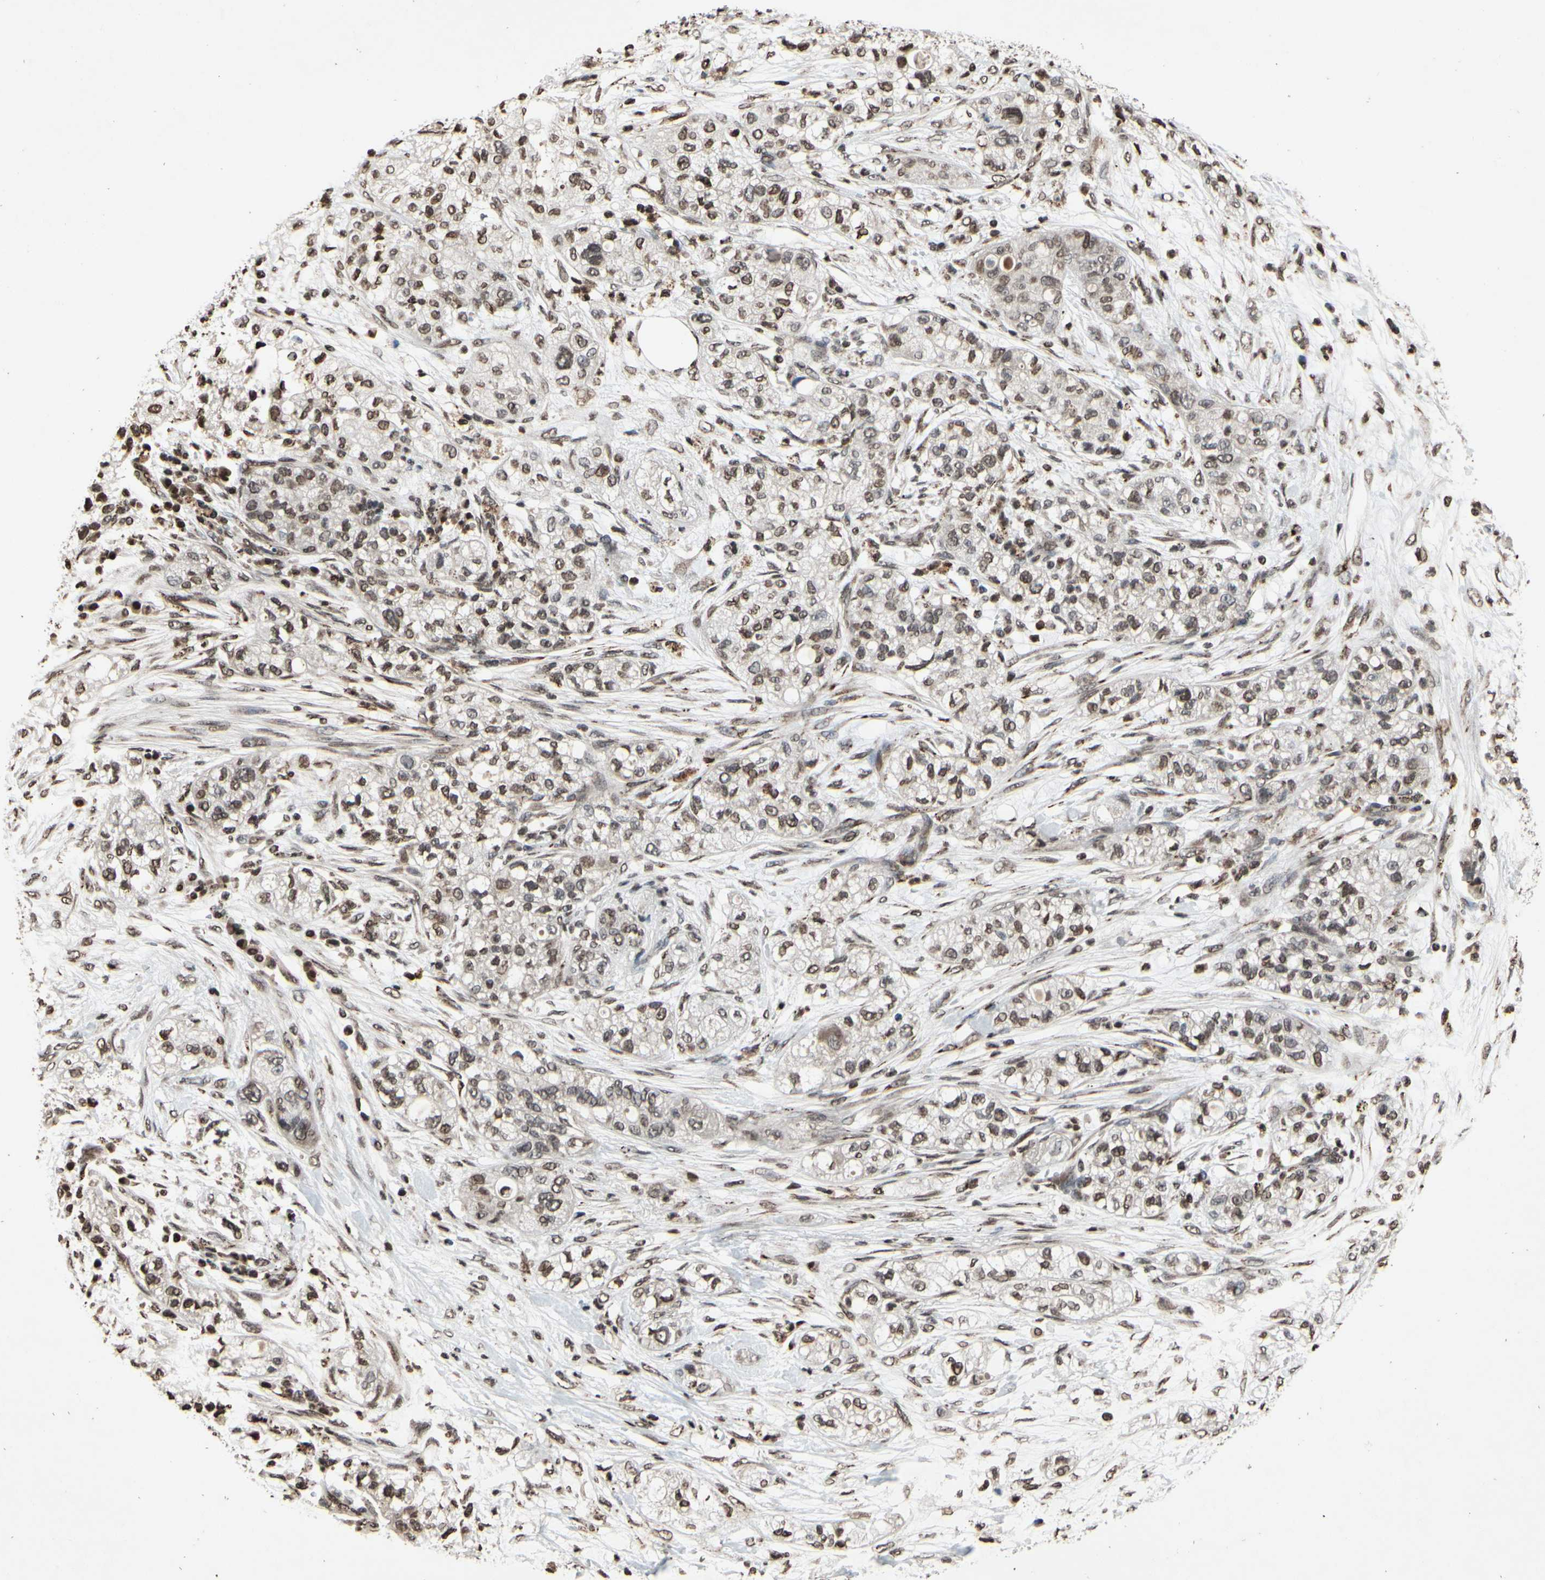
{"staining": {"intensity": "moderate", "quantity": ">75%", "location": "cytoplasmic/membranous"}, "tissue": "pancreatic cancer", "cell_type": "Tumor cells", "image_type": "cancer", "snomed": [{"axis": "morphology", "description": "Adenocarcinoma, NOS"}, {"axis": "topography", "description": "Pancreas"}], "caption": "There is medium levels of moderate cytoplasmic/membranous staining in tumor cells of pancreatic adenocarcinoma, as demonstrated by immunohistochemical staining (brown color).", "gene": "HIPK2", "patient": {"sex": "female", "age": 78}}